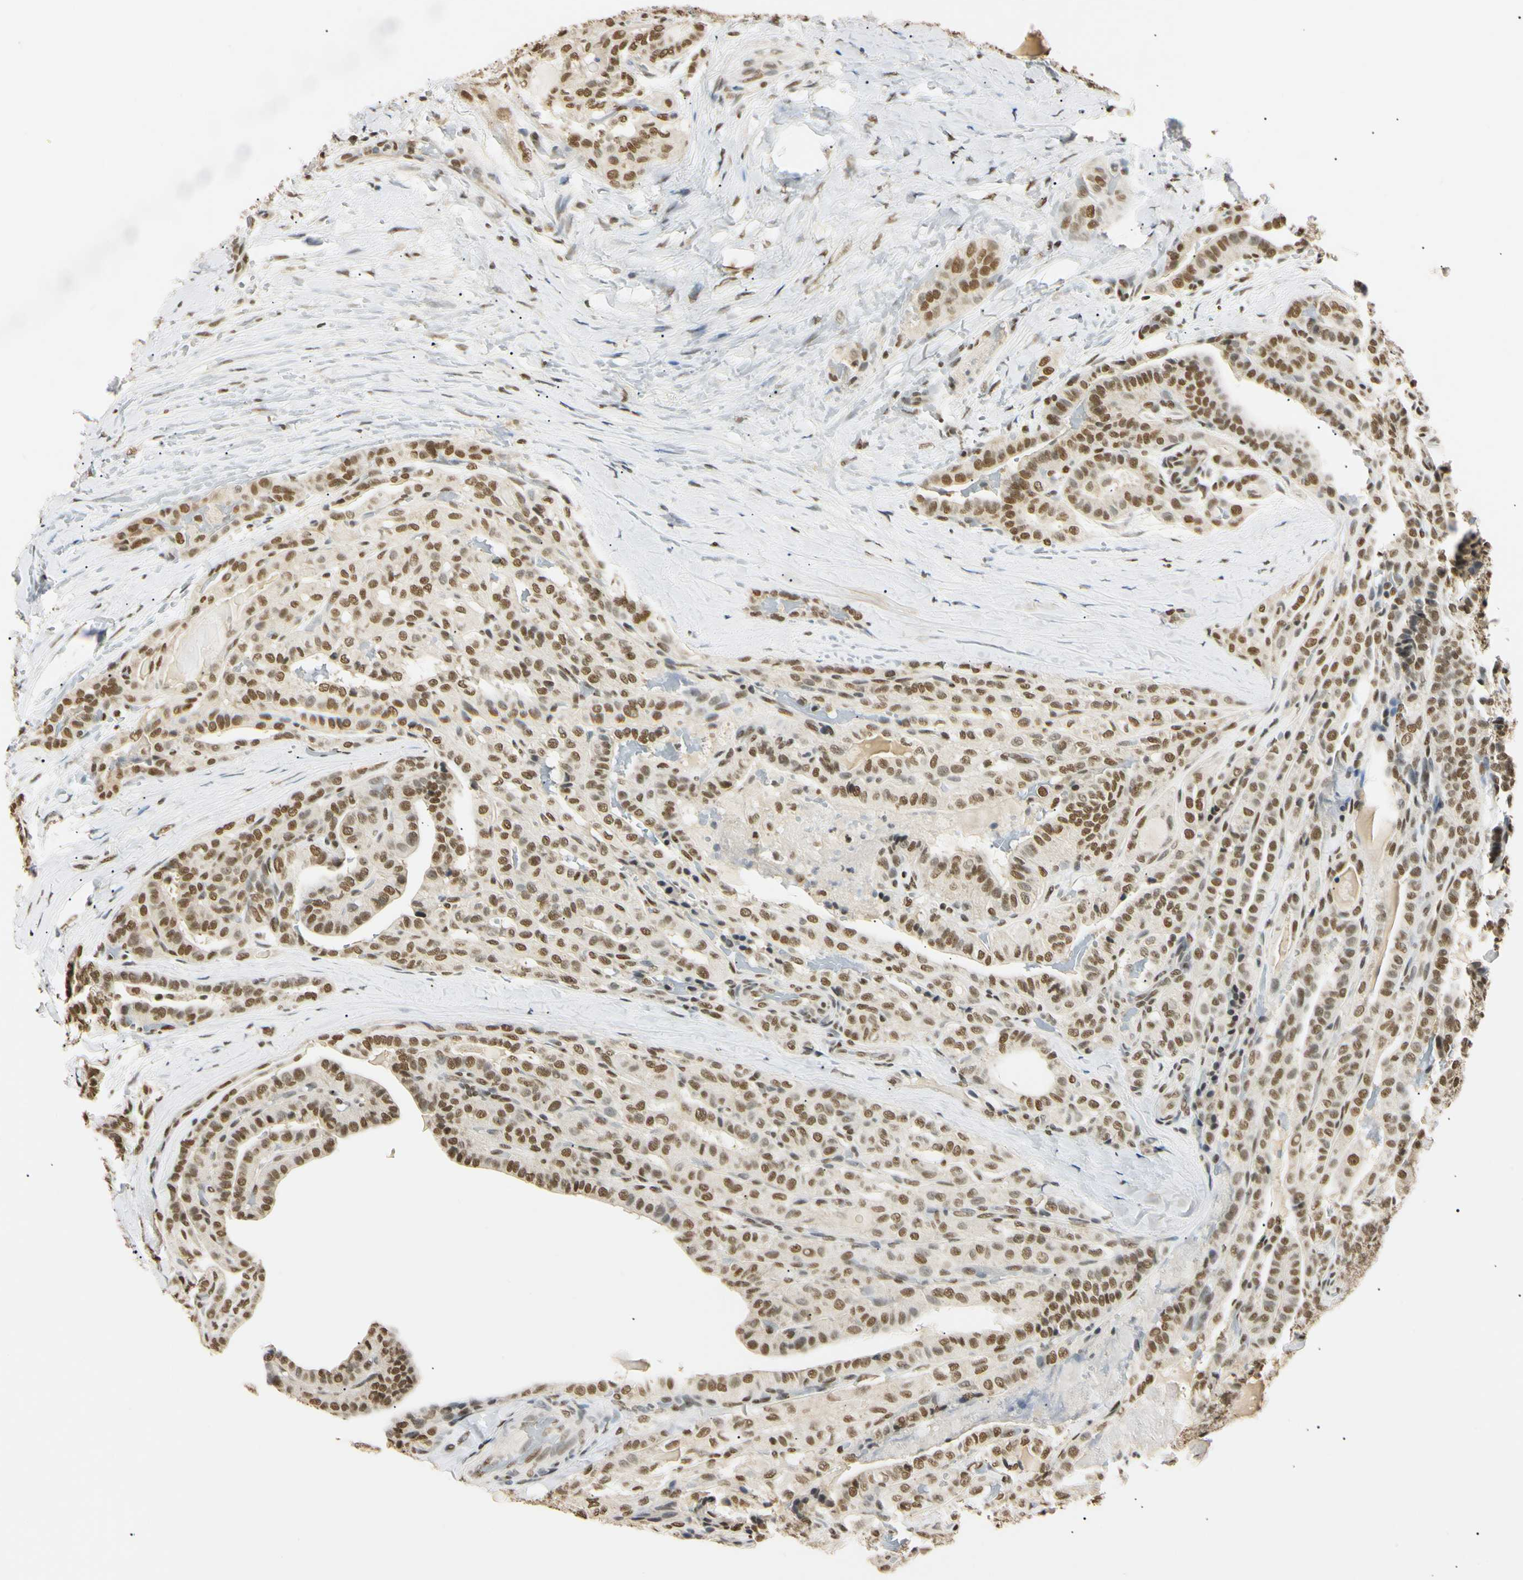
{"staining": {"intensity": "strong", "quantity": ">75%", "location": "nuclear"}, "tissue": "thyroid cancer", "cell_type": "Tumor cells", "image_type": "cancer", "snomed": [{"axis": "morphology", "description": "Papillary adenocarcinoma, NOS"}, {"axis": "topography", "description": "Thyroid gland"}], "caption": "Human thyroid papillary adenocarcinoma stained with a brown dye displays strong nuclear positive expression in about >75% of tumor cells.", "gene": "SMARCA5", "patient": {"sex": "male", "age": 77}}